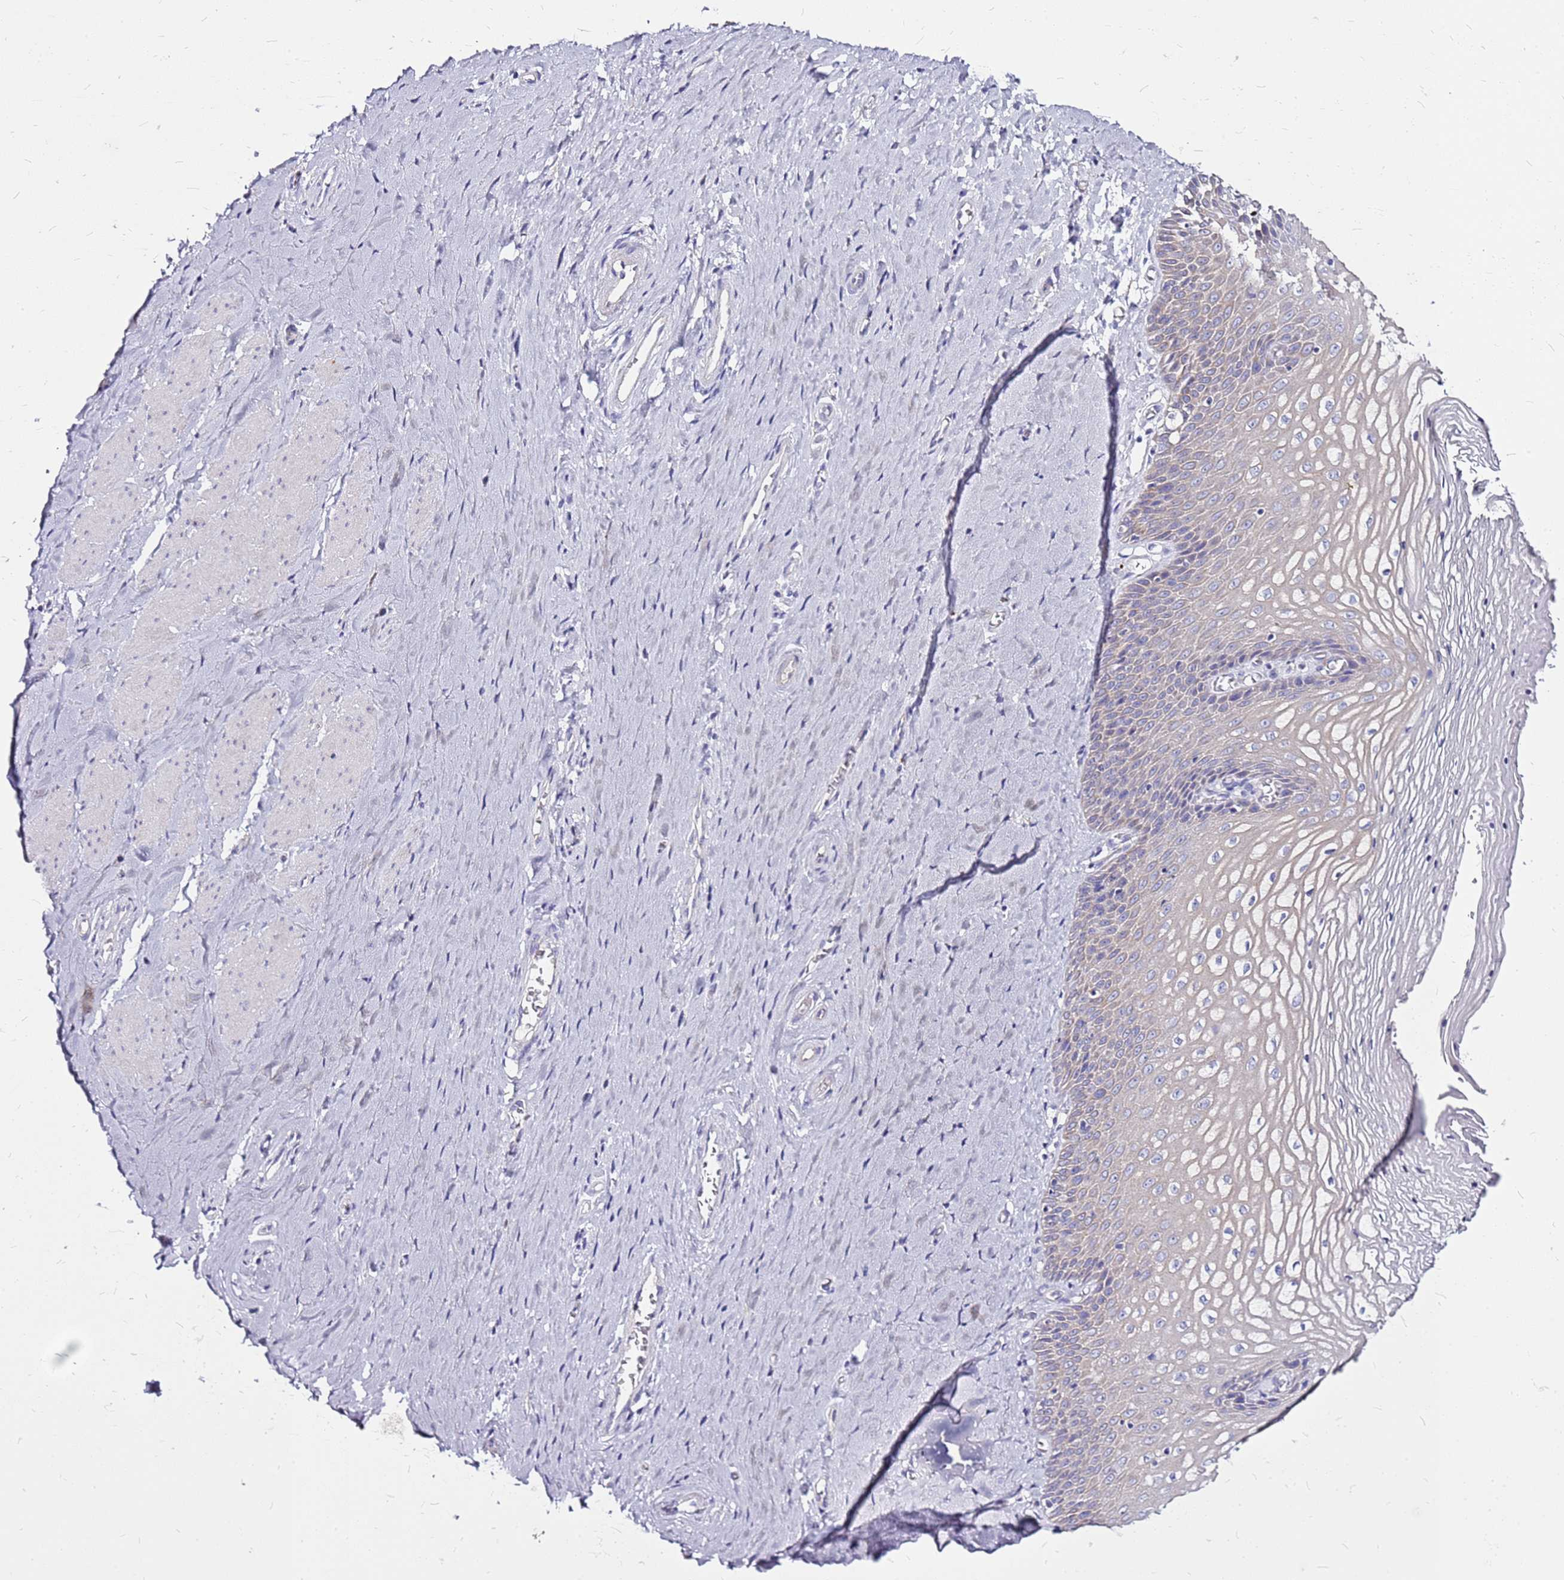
{"staining": {"intensity": "negative", "quantity": "none", "location": "none"}, "tissue": "vagina", "cell_type": "Squamous epithelial cells", "image_type": "normal", "snomed": [{"axis": "morphology", "description": "Normal tissue, NOS"}, {"axis": "topography", "description": "Vagina"}], "caption": "An image of vagina stained for a protein displays no brown staining in squamous epithelial cells. (DAB (3,3'-diaminobenzidine) immunohistochemistry with hematoxylin counter stain).", "gene": "CASD1", "patient": {"sex": "female", "age": 65}}